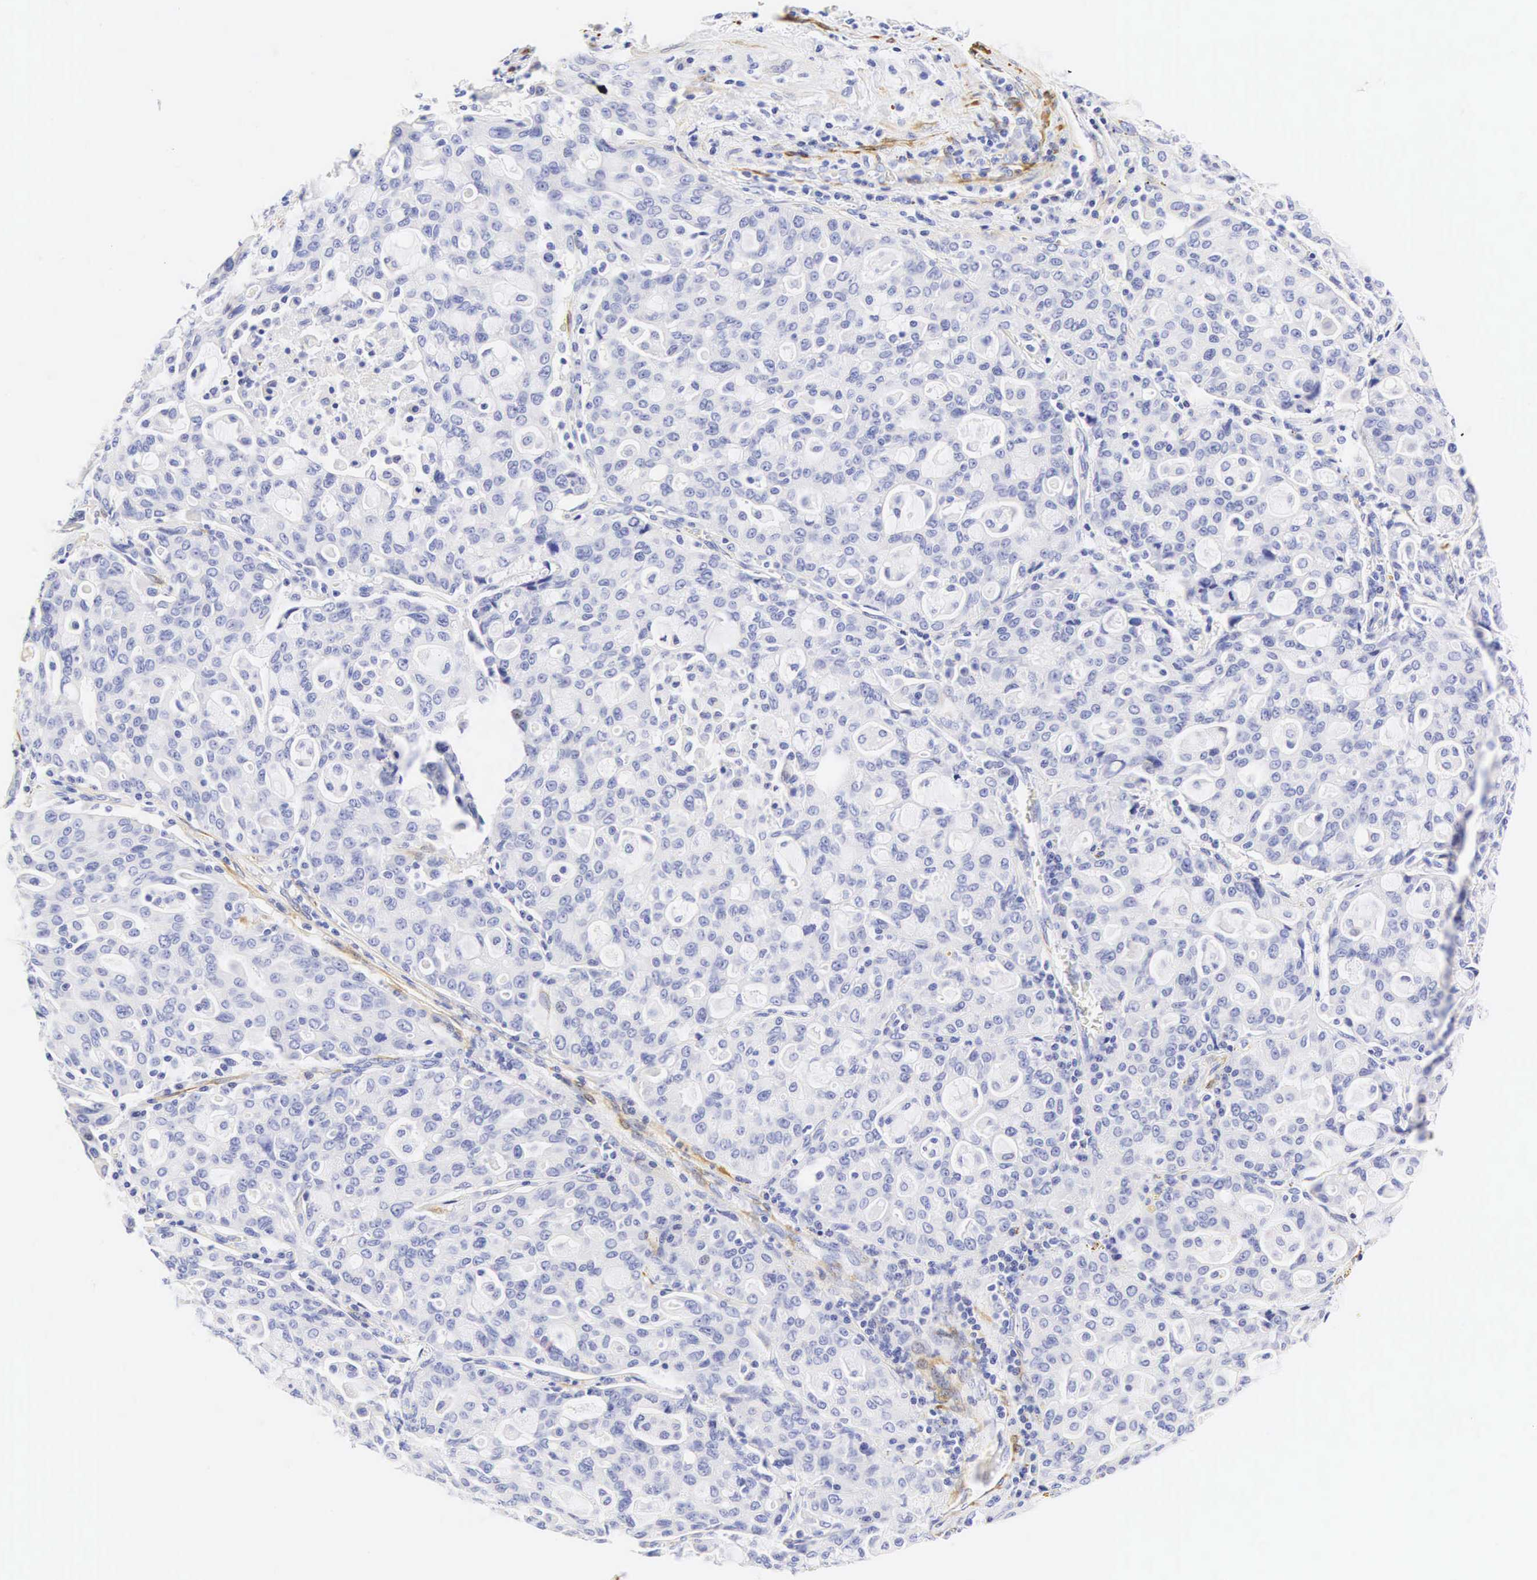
{"staining": {"intensity": "negative", "quantity": "none", "location": "none"}, "tissue": "lung cancer", "cell_type": "Tumor cells", "image_type": "cancer", "snomed": [{"axis": "morphology", "description": "Adenocarcinoma, NOS"}, {"axis": "topography", "description": "Lung"}], "caption": "Immunohistochemistry of lung adenocarcinoma reveals no expression in tumor cells.", "gene": "CNN1", "patient": {"sex": "female", "age": 44}}